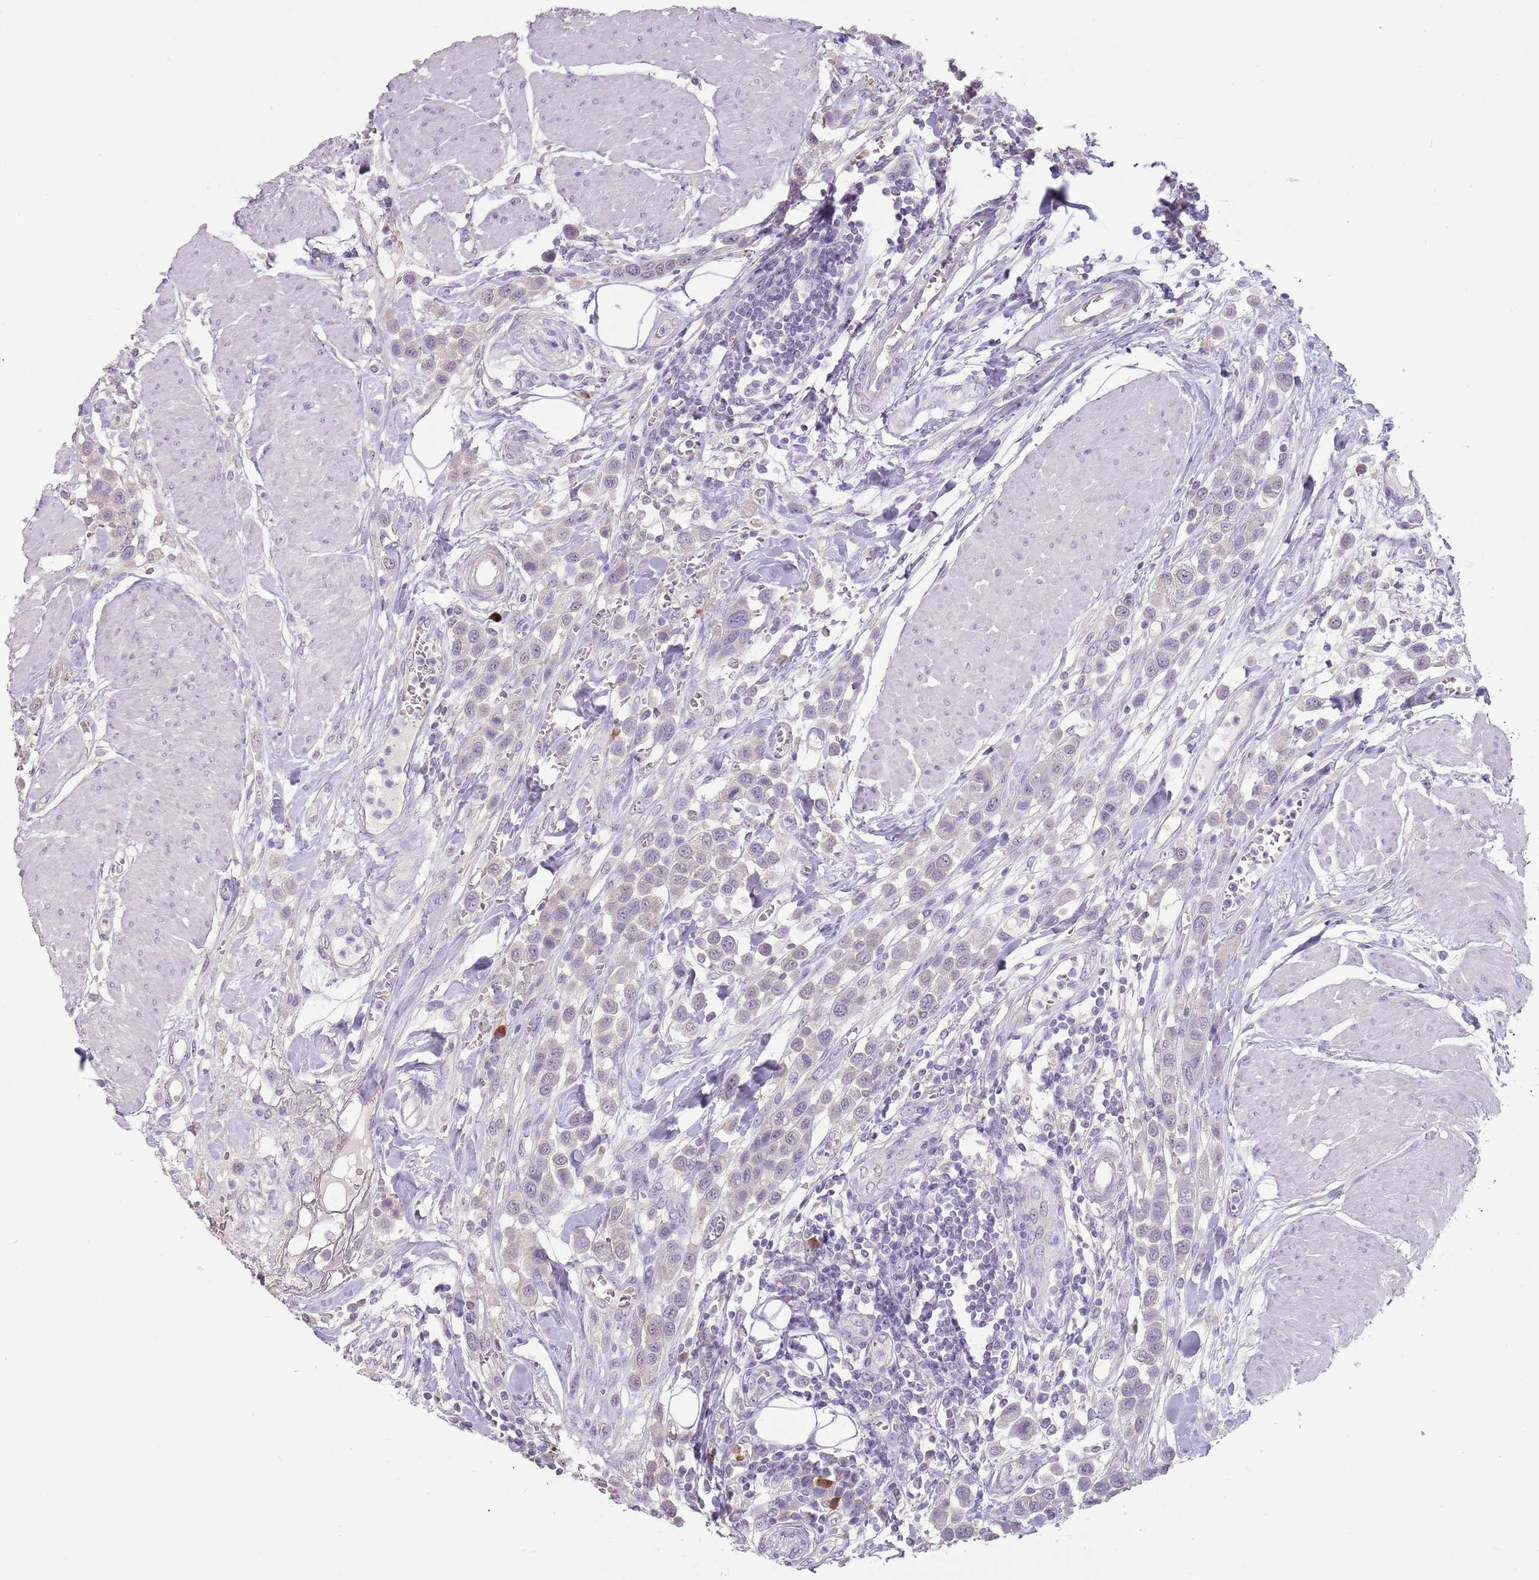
{"staining": {"intensity": "negative", "quantity": "none", "location": "none"}, "tissue": "urothelial cancer", "cell_type": "Tumor cells", "image_type": "cancer", "snomed": [{"axis": "morphology", "description": "Urothelial carcinoma, High grade"}, {"axis": "topography", "description": "Urinary bladder"}], "caption": "Protein analysis of urothelial cancer displays no significant positivity in tumor cells.", "gene": "STYK1", "patient": {"sex": "male", "age": 50}}